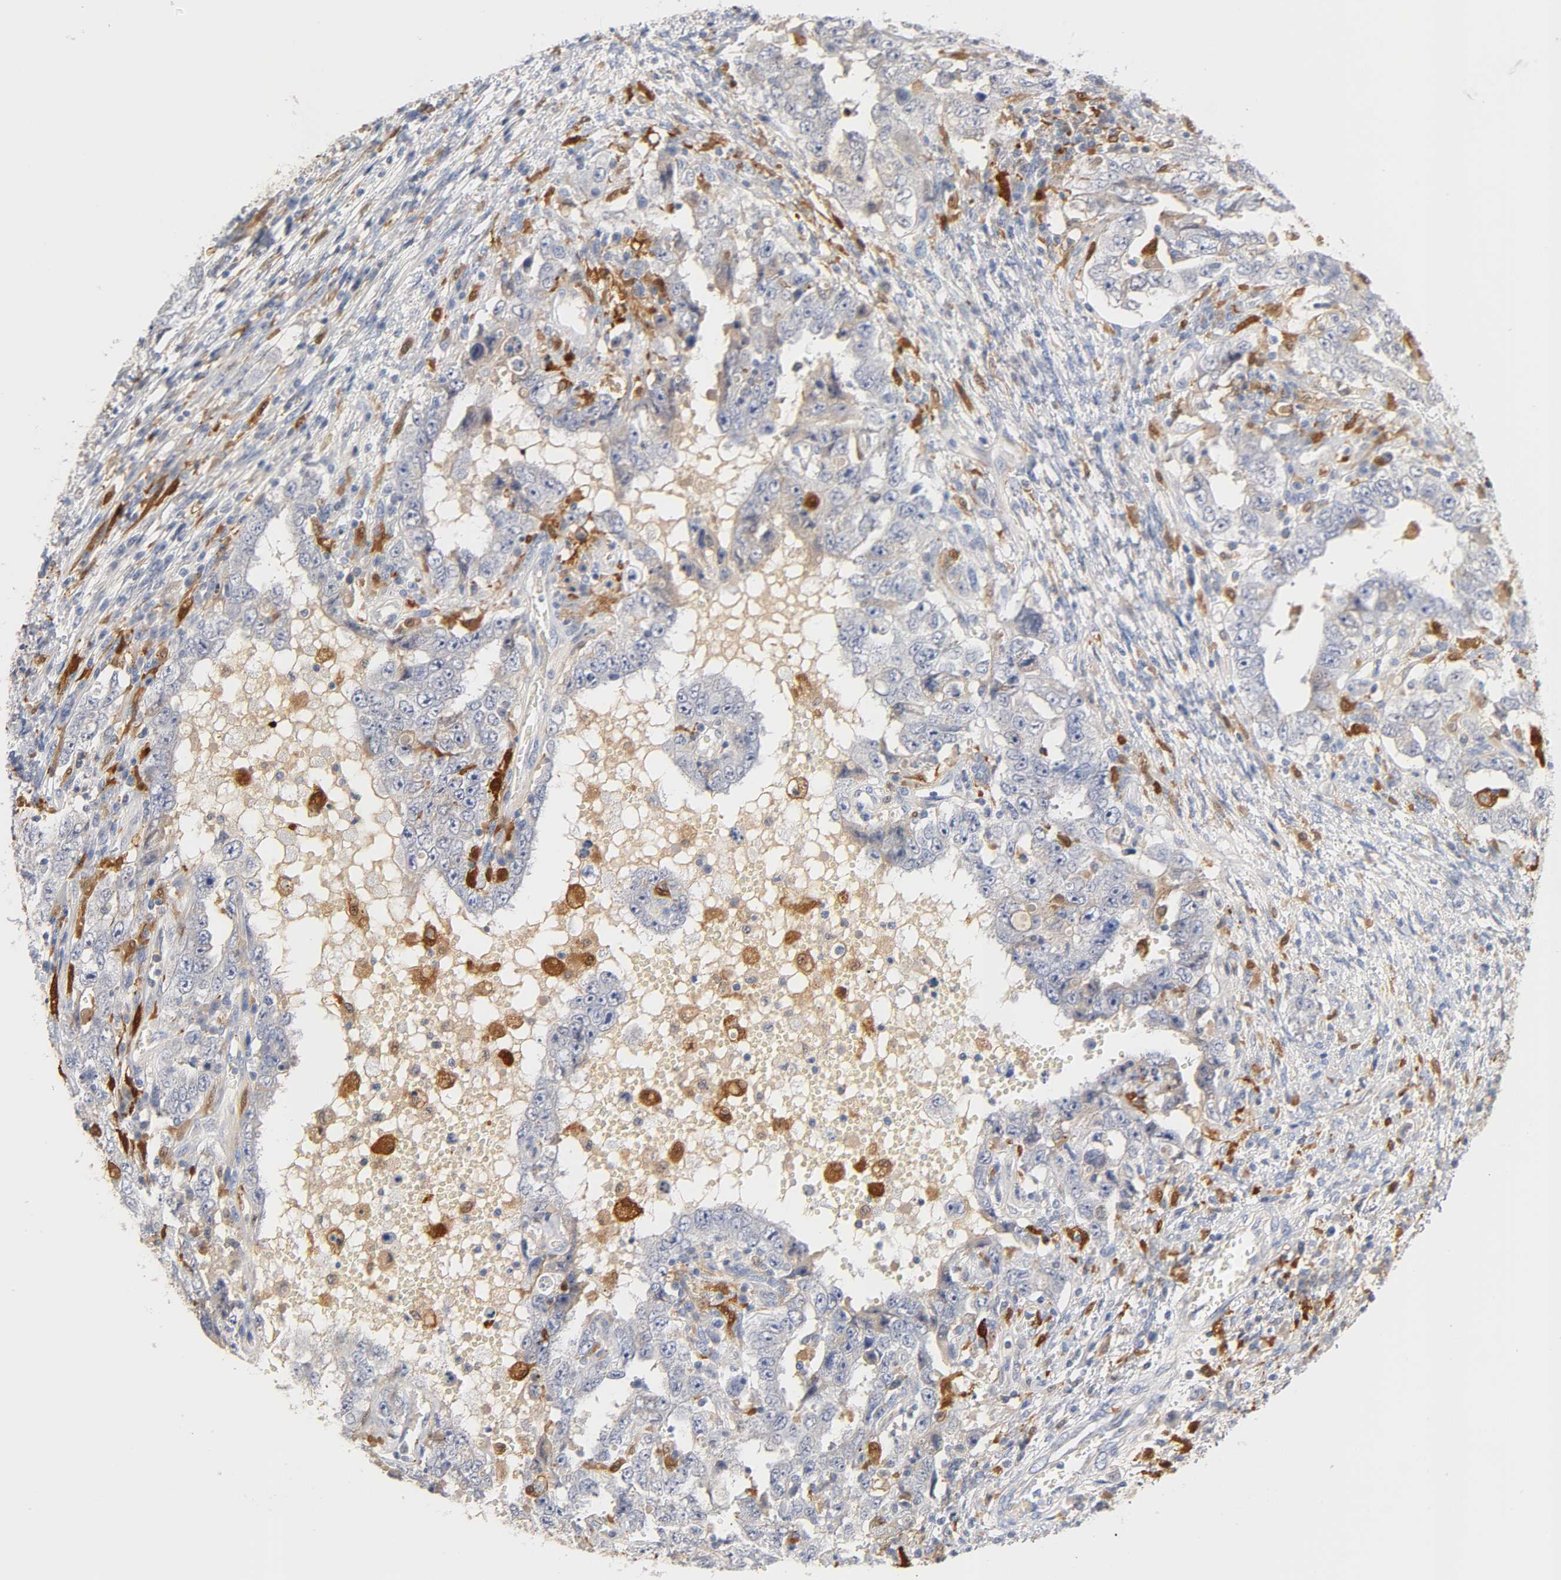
{"staining": {"intensity": "negative", "quantity": "none", "location": "none"}, "tissue": "testis cancer", "cell_type": "Tumor cells", "image_type": "cancer", "snomed": [{"axis": "morphology", "description": "Carcinoma, Embryonal, NOS"}, {"axis": "topography", "description": "Testis"}], "caption": "DAB (3,3'-diaminobenzidine) immunohistochemical staining of human testis cancer (embryonal carcinoma) exhibits no significant expression in tumor cells.", "gene": "IL18", "patient": {"sex": "male", "age": 26}}